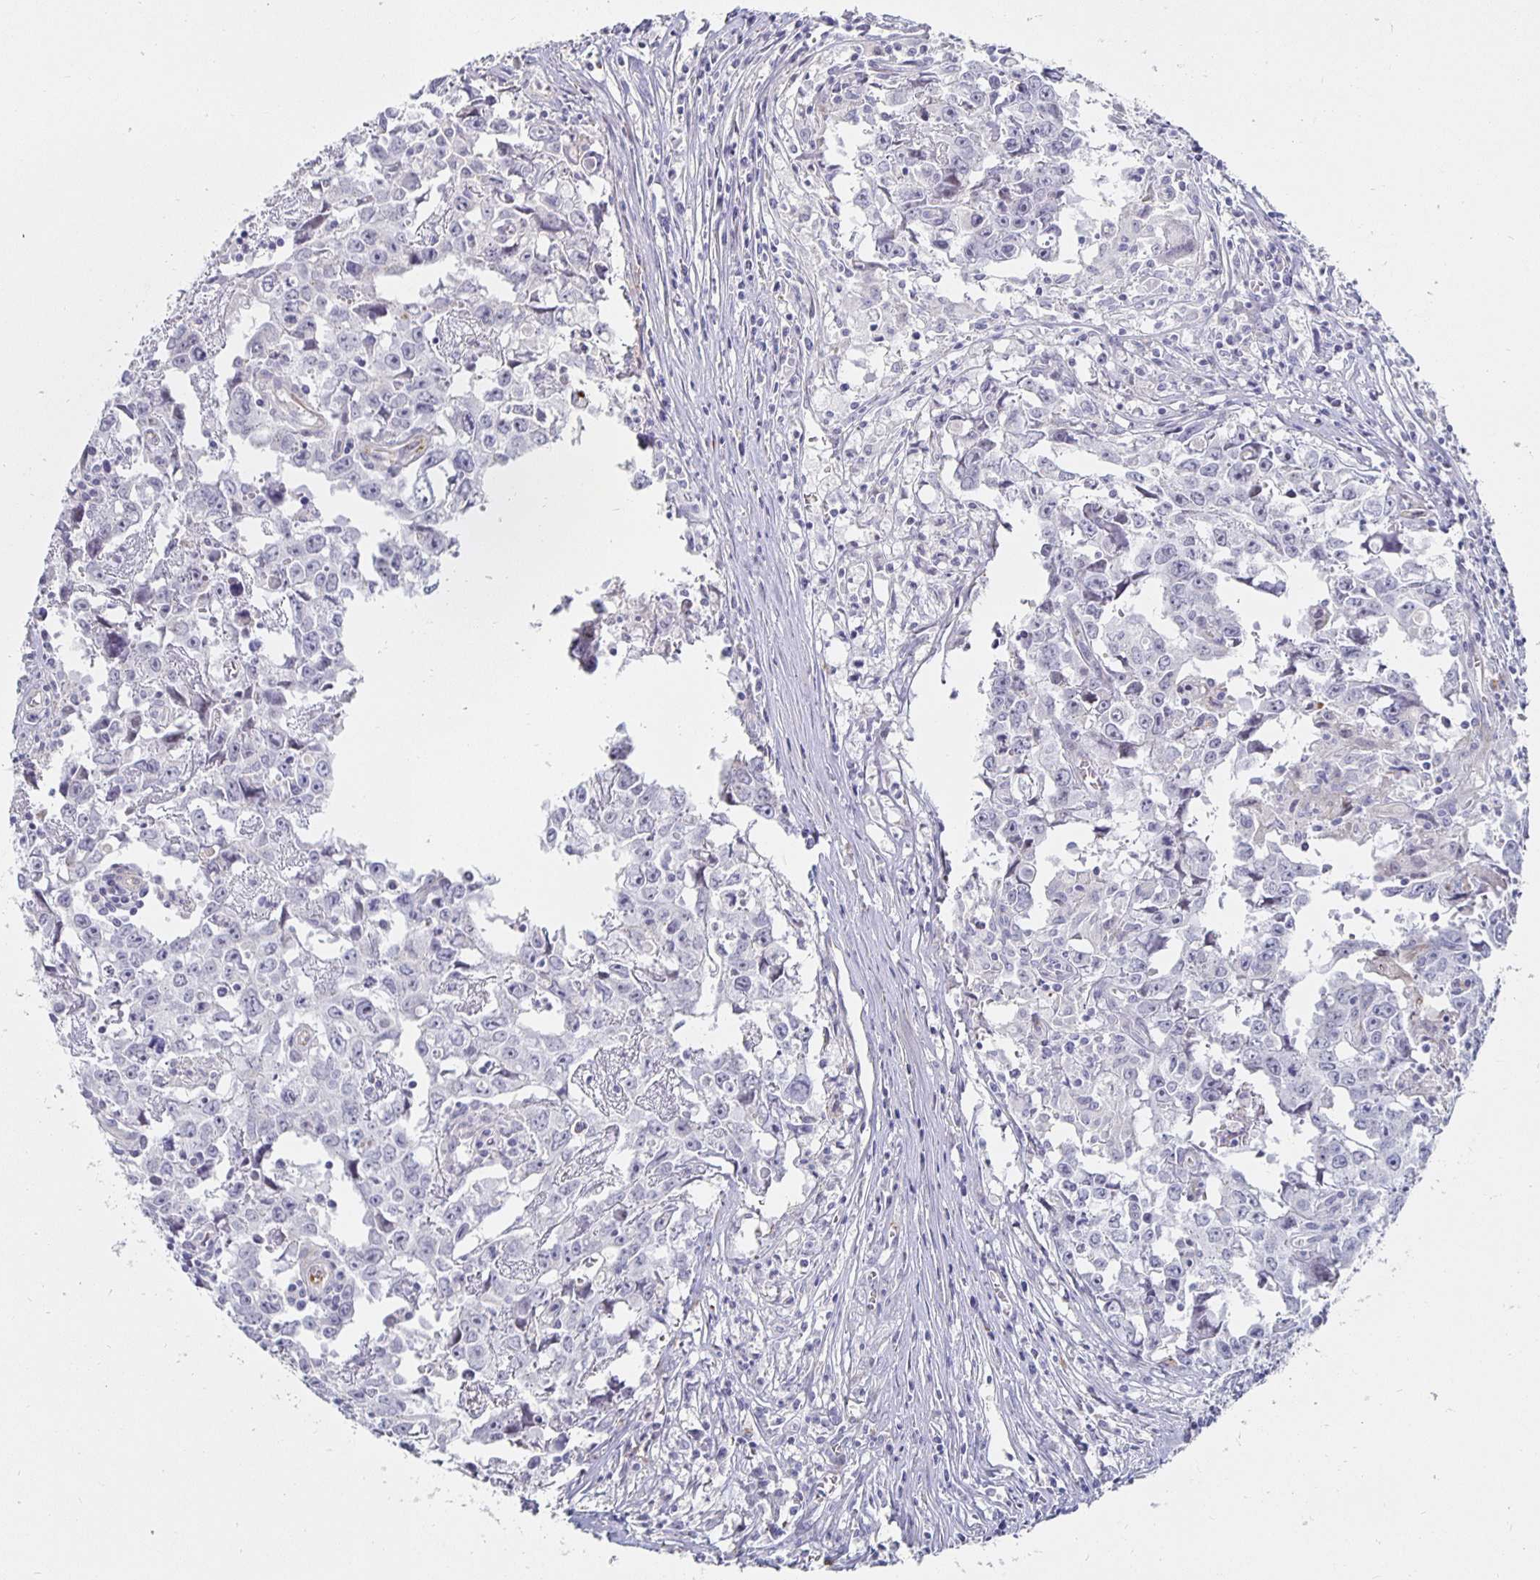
{"staining": {"intensity": "negative", "quantity": "none", "location": "none"}, "tissue": "testis cancer", "cell_type": "Tumor cells", "image_type": "cancer", "snomed": [{"axis": "morphology", "description": "Carcinoma, Embryonal, NOS"}, {"axis": "topography", "description": "Testis"}], "caption": "High power microscopy histopathology image of an immunohistochemistry micrograph of testis cancer, revealing no significant positivity in tumor cells. Nuclei are stained in blue.", "gene": "S100G", "patient": {"sex": "male", "age": 22}}